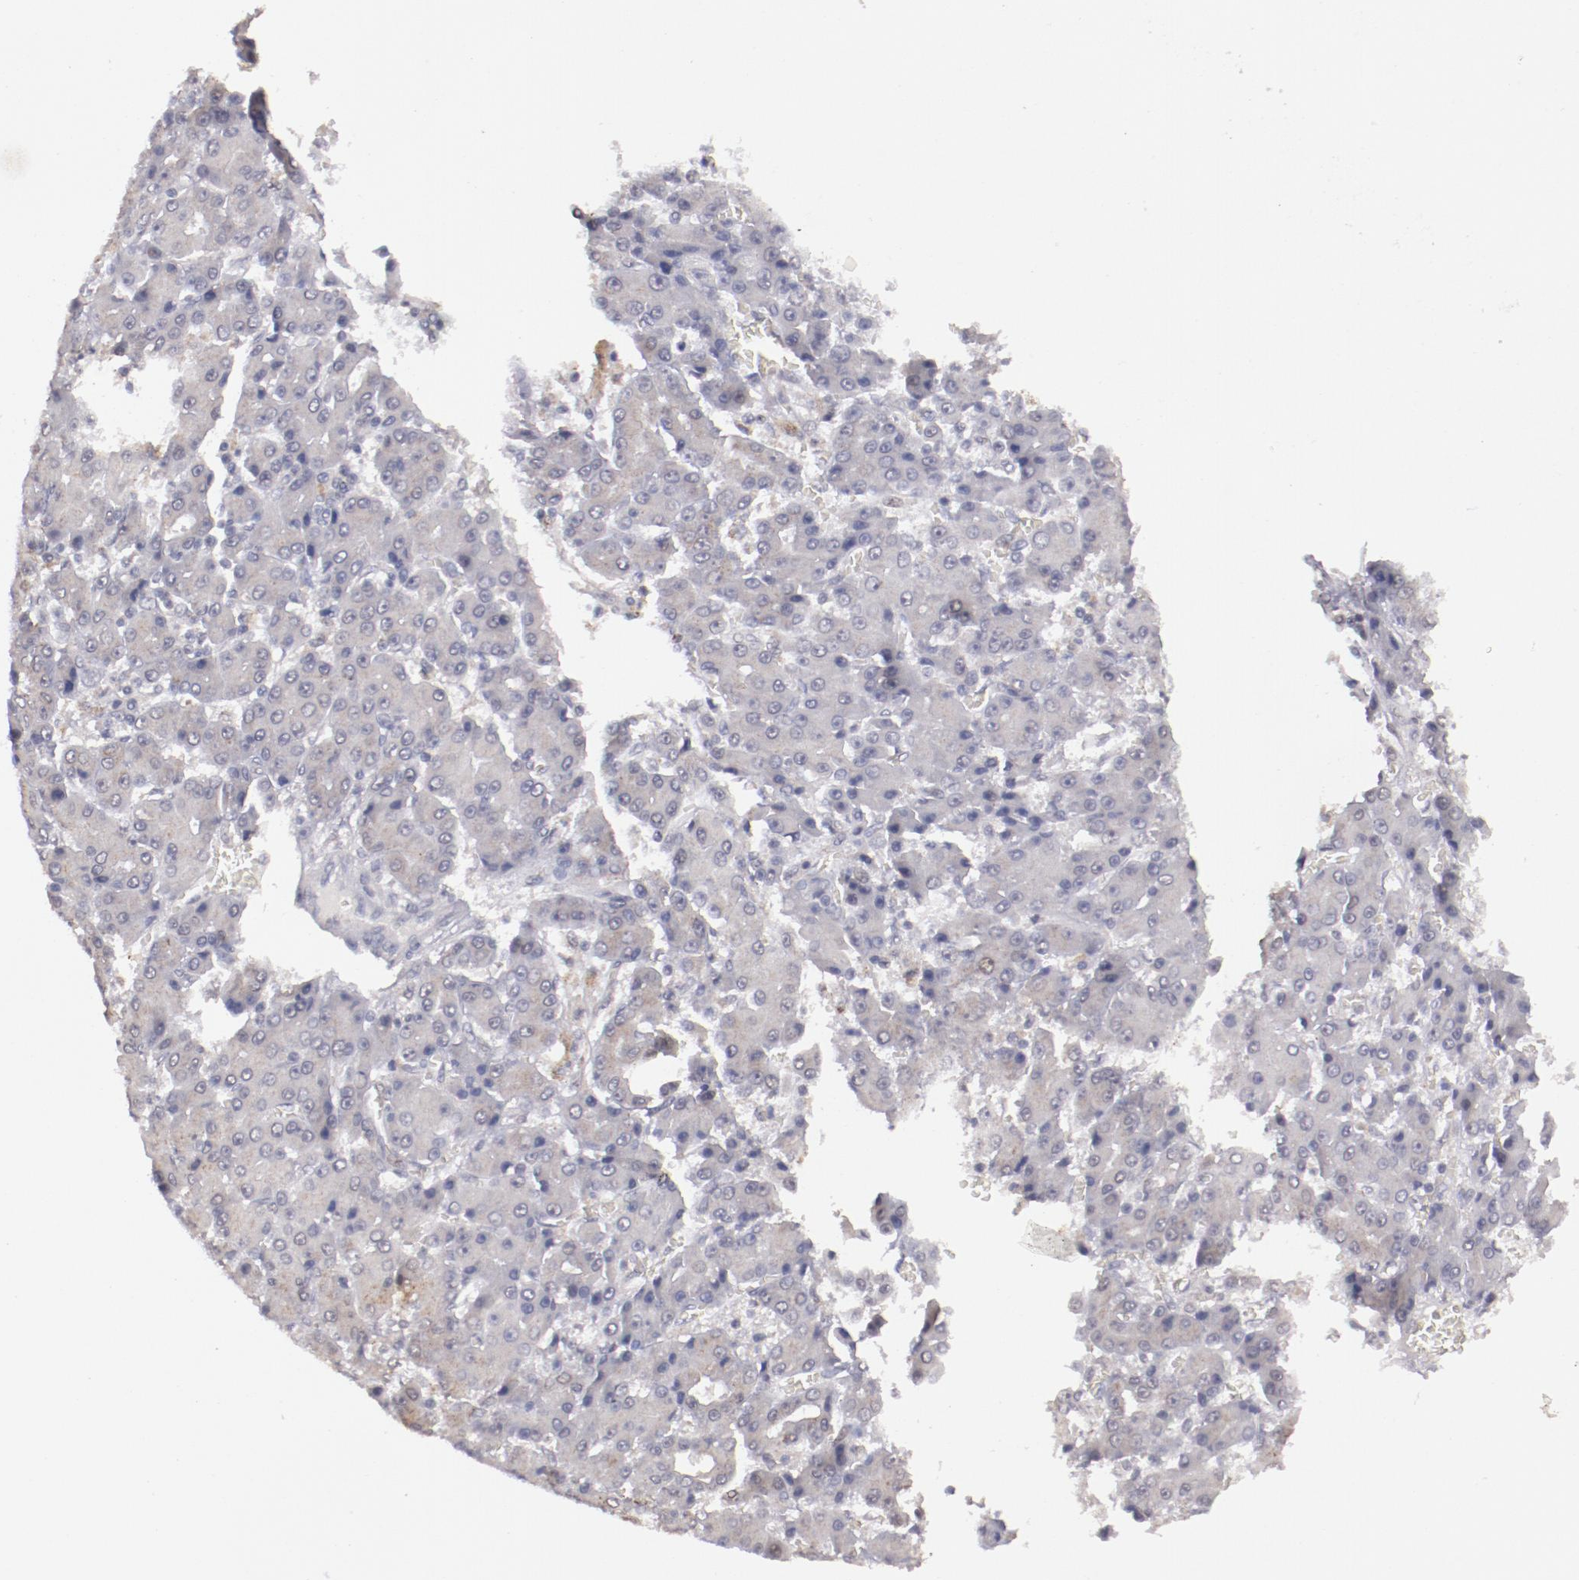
{"staining": {"intensity": "negative", "quantity": "none", "location": "none"}, "tissue": "liver cancer", "cell_type": "Tumor cells", "image_type": "cancer", "snomed": [{"axis": "morphology", "description": "Carcinoma, Hepatocellular, NOS"}, {"axis": "topography", "description": "Liver"}], "caption": "Human liver hepatocellular carcinoma stained for a protein using immunohistochemistry demonstrates no positivity in tumor cells.", "gene": "NRXN3", "patient": {"sex": "male", "age": 69}}